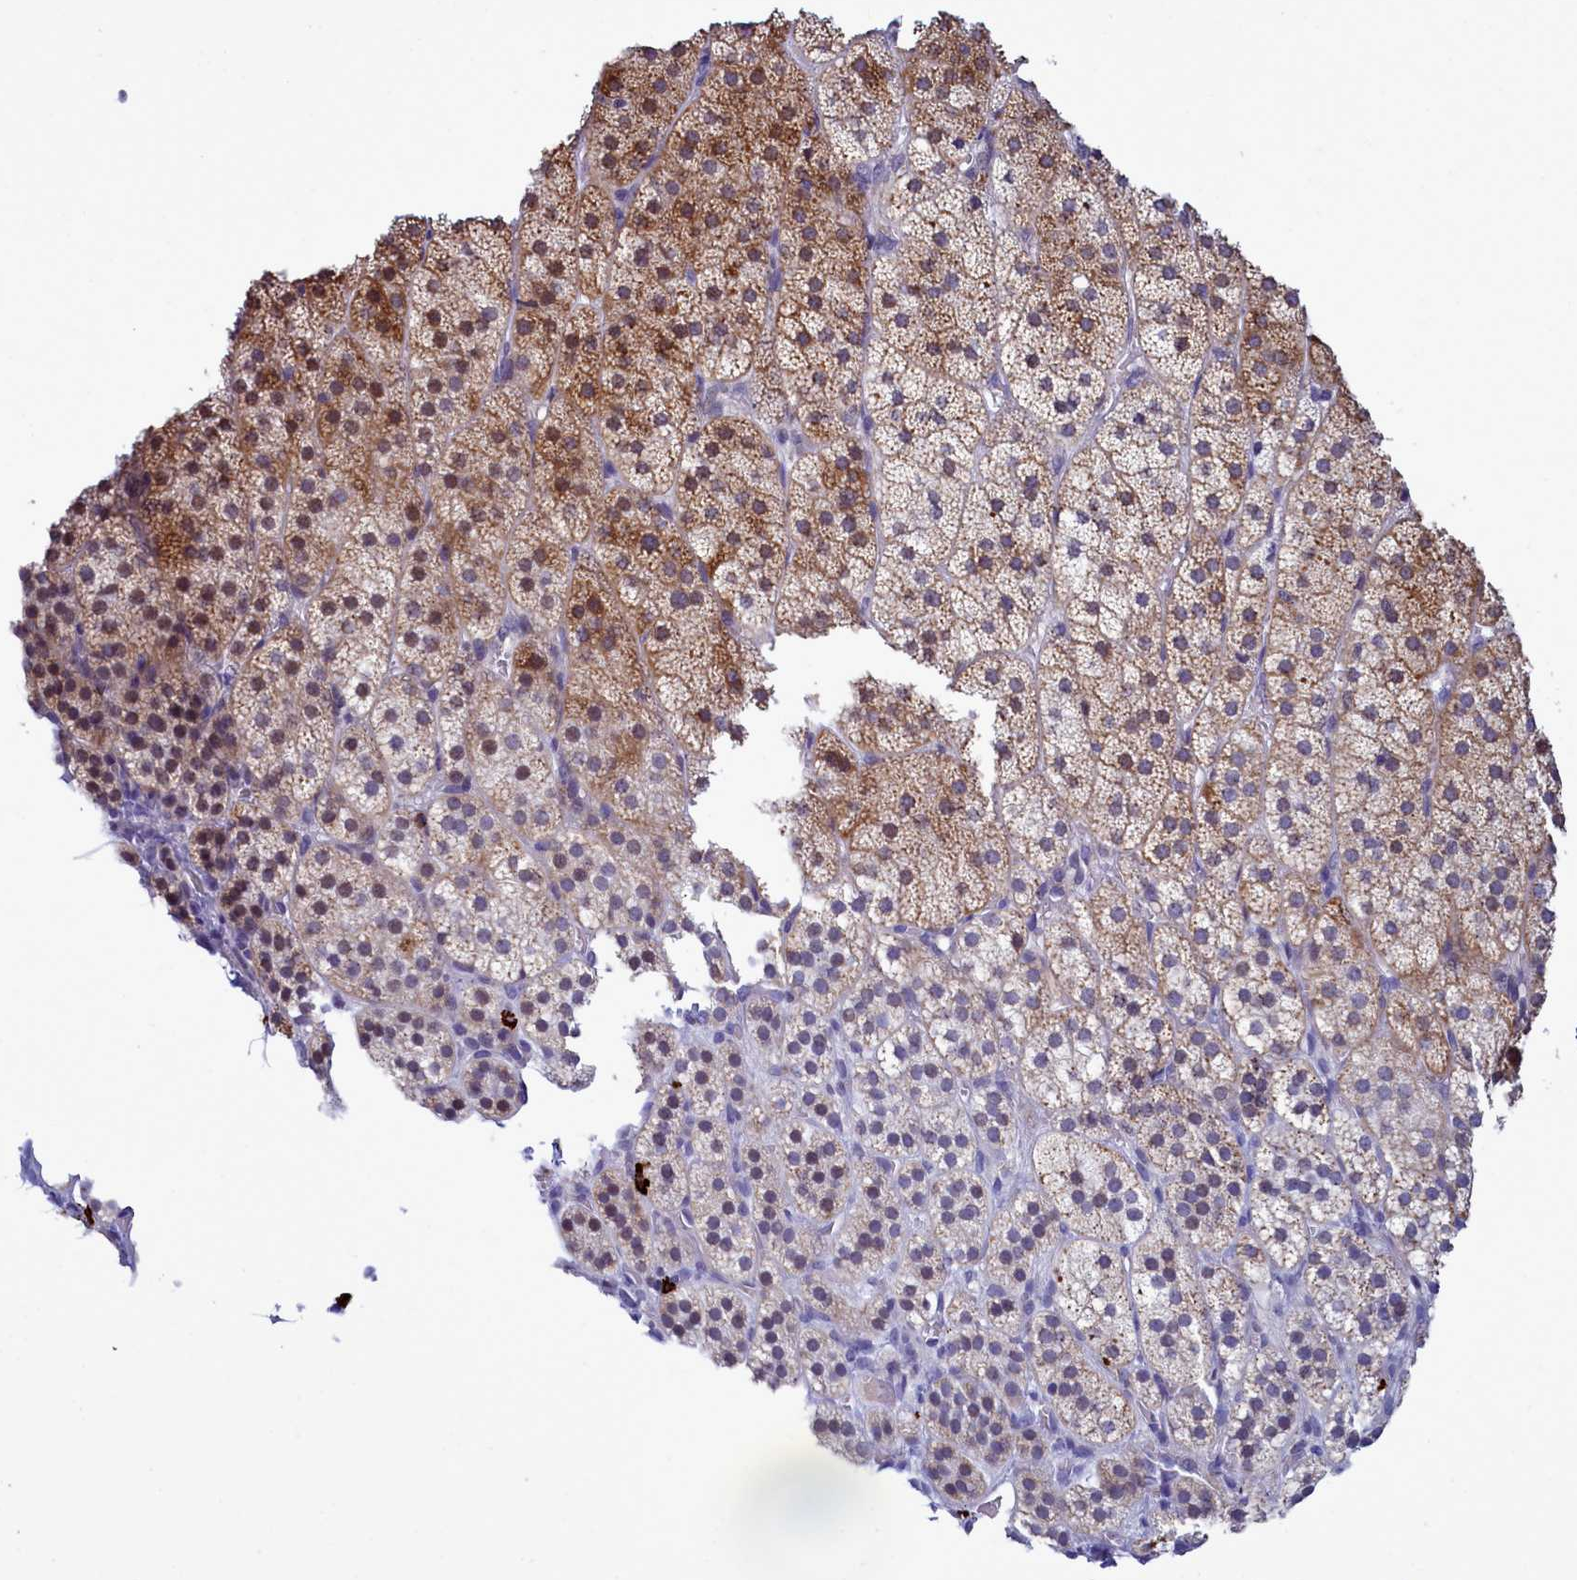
{"staining": {"intensity": "moderate", "quantity": "25%-75%", "location": "cytoplasmic/membranous,nuclear"}, "tissue": "adrenal gland", "cell_type": "Glandular cells", "image_type": "normal", "snomed": [{"axis": "morphology", "description": "Normal tissue, NOS"}, {"axis": "topography", "description": "Adrenal gland"}], "caption": "Immunohistochemistry (IHC) histopathology image of unremarkable adrenal gland: adrenal gland stained using immunohistochemistry reveals medium levels of moderate protein expression localized specifically in the cytoplasmic/membranous,nuclear of glandular cells, appearing as a cytoplasmic/membranous,nuclear brown color.", "gene": "POM121L2", "patient": {"sex": "female", "age": 44}}